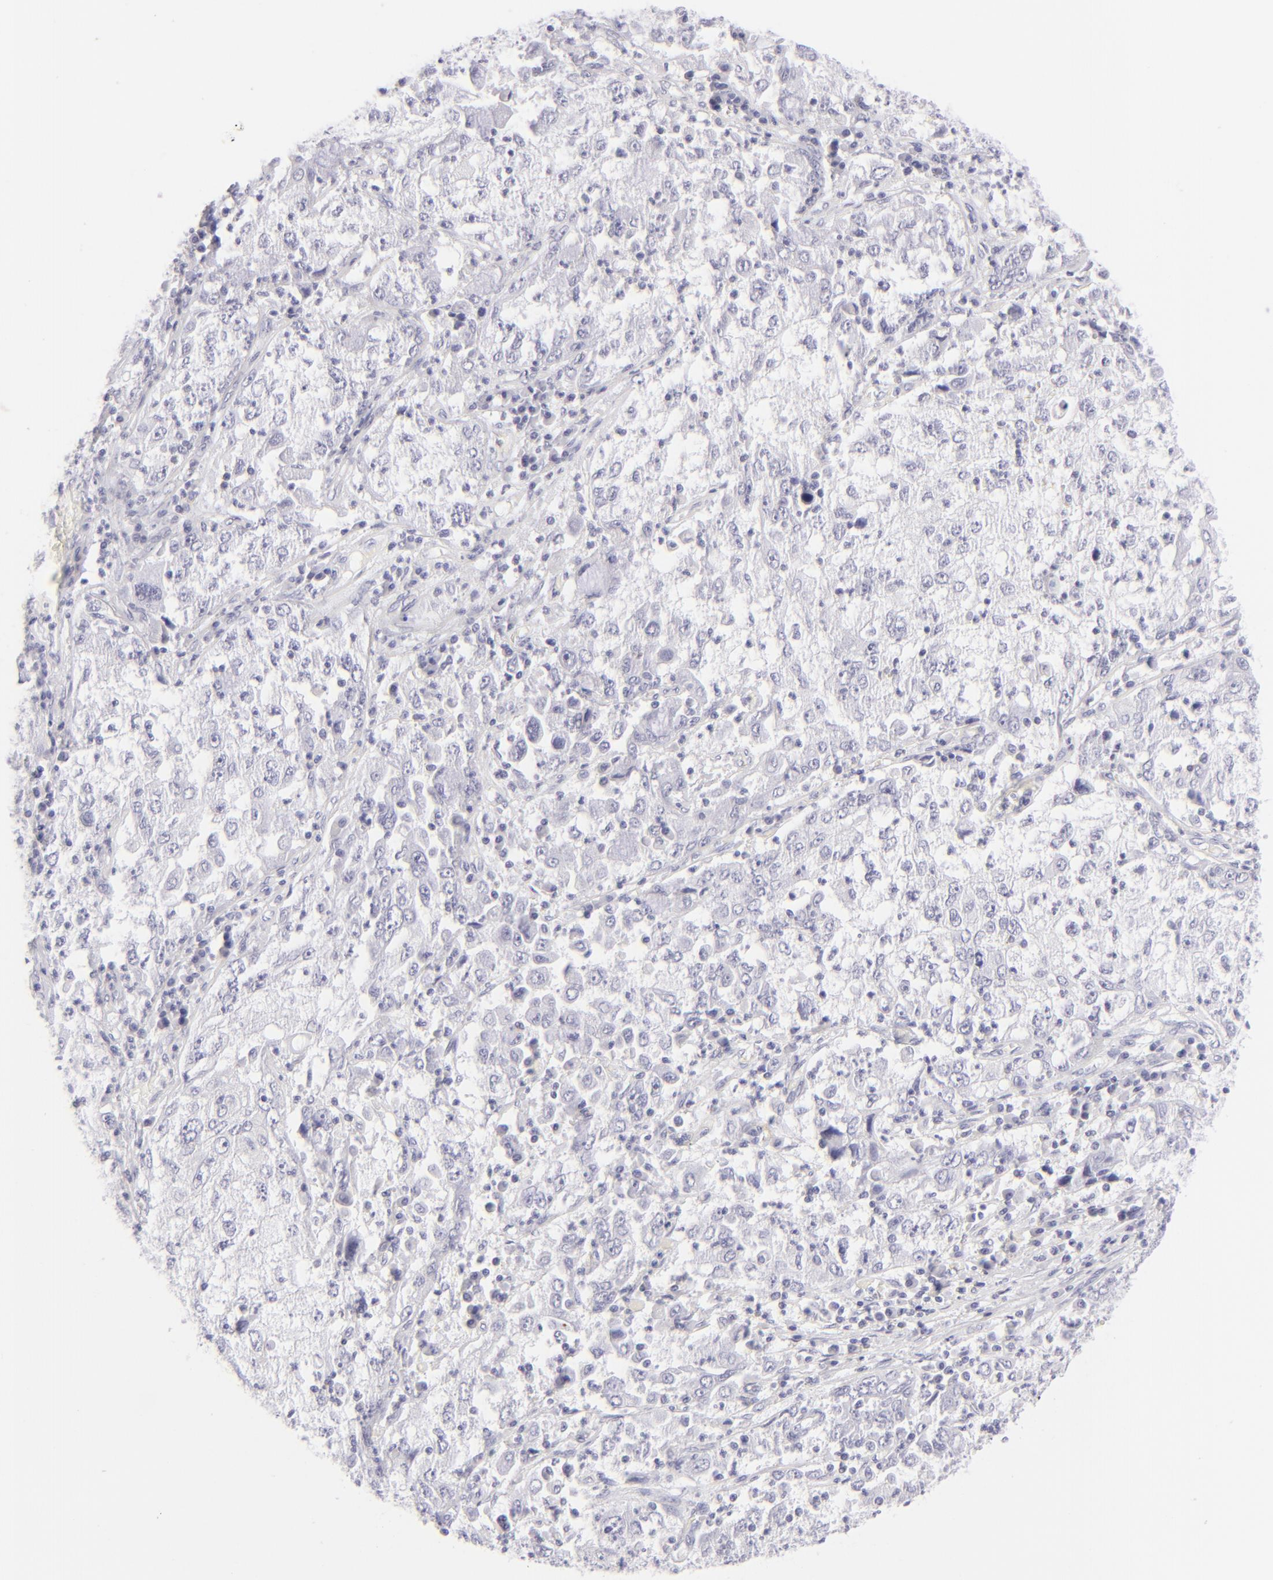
{"staining": {"intensity": "negative", "quantity": "none", "location": "none"}, "tissue": "cervical cancer", "cell_type": "Tumor cells", "image_type": "cancer", "snomed": [{"axis": "morphology", "description": "Squamous cell carcinoma, NOS"}, {"axis": "topography", "description": "Cervix"}], "caption": "Immunohistochemical staining of human cervical cancer (squamous cell carcinoma) displays no significant expression in tumor cells.", "gene": "FCER2", "patient": {"sex": "female", "age": 36}}